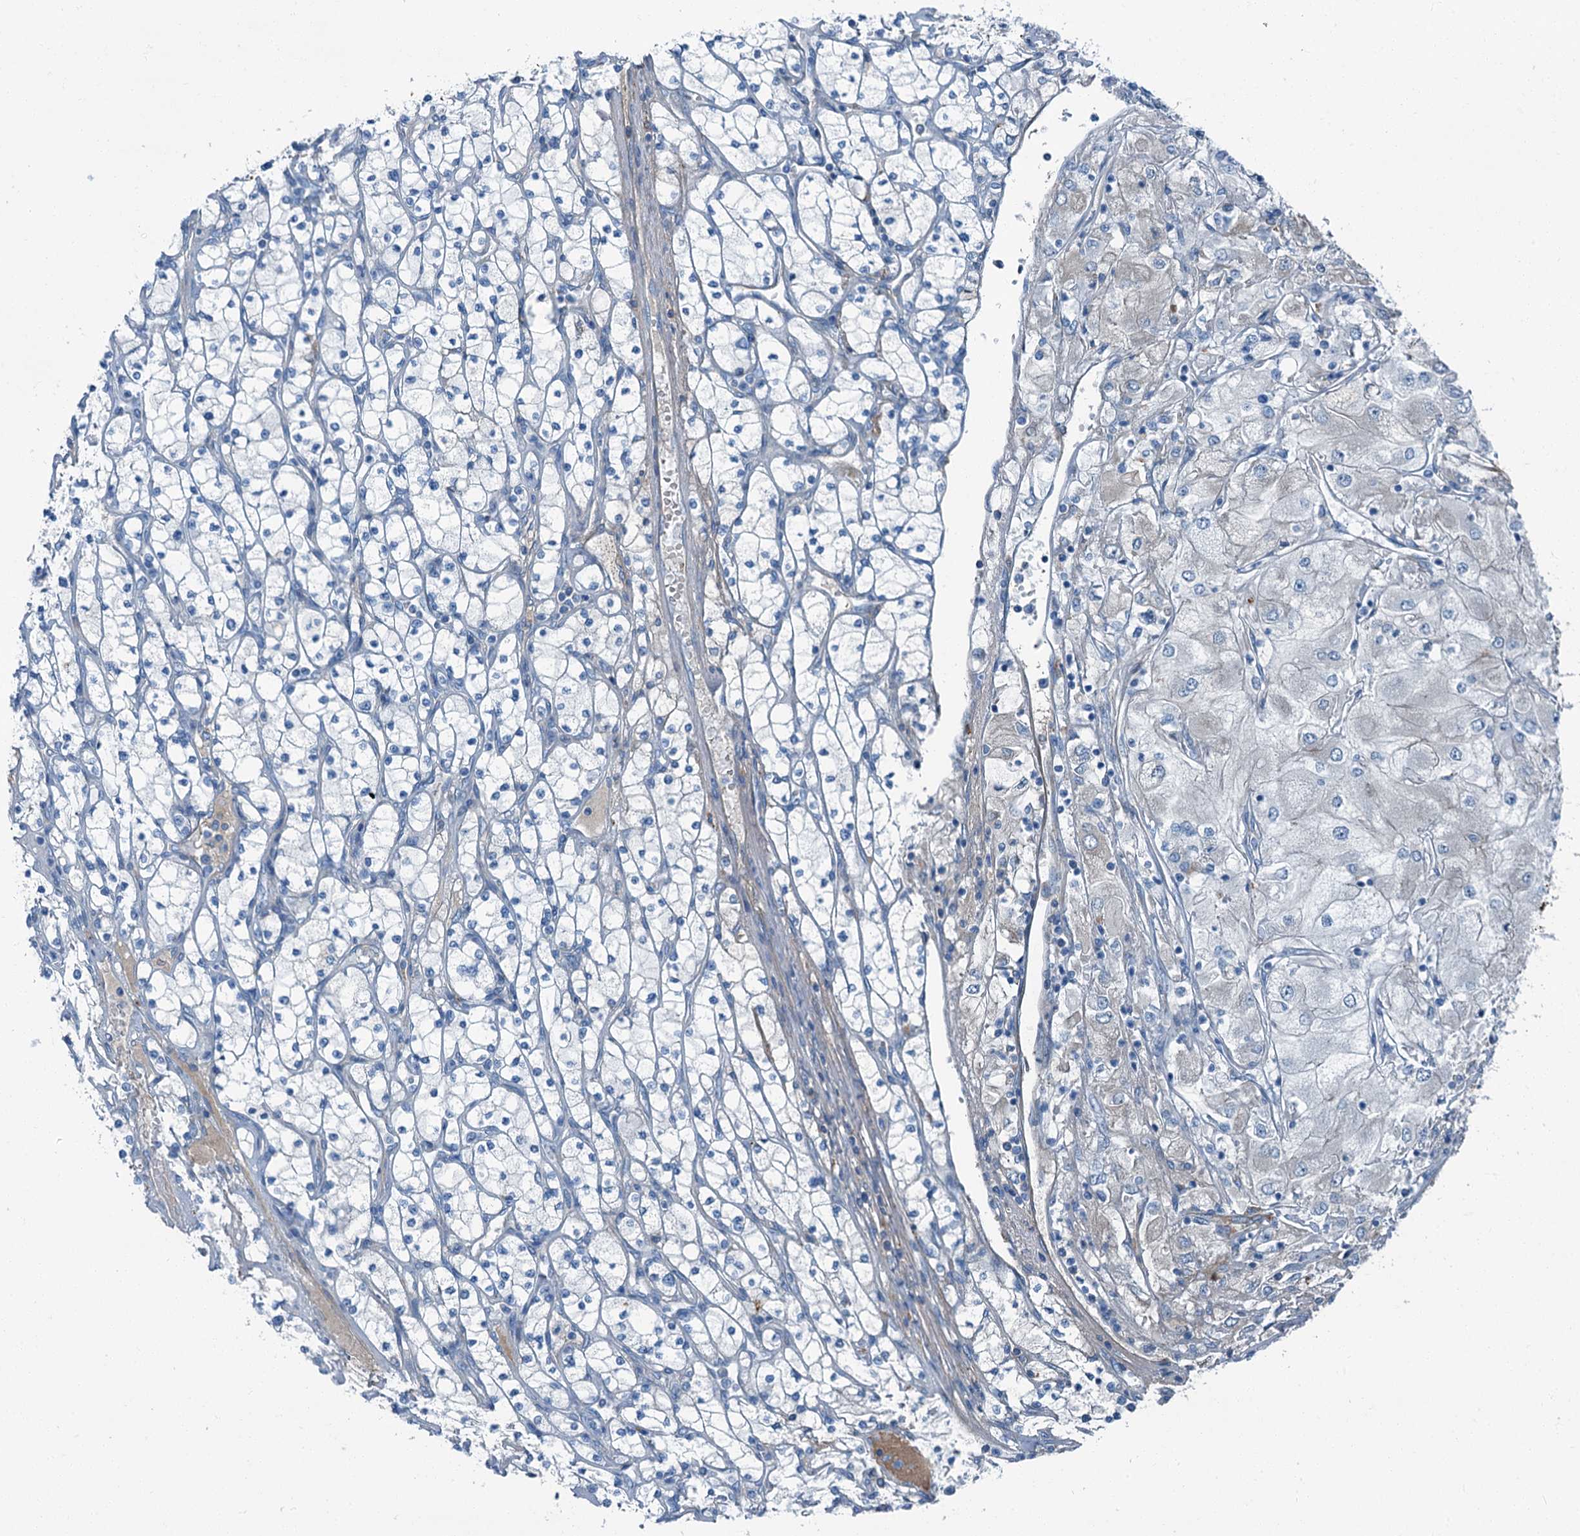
{"staining": {"intensity": "negative", "quantity": "none", "location": "none"}, "tissue": "renal cancer", "cell_type": "Tumor cells", "image_type": "cancer", "snomed": [{"axis": "morphology", "description": "Adenocarcinoma, NOS"}, {"axis": "topography", "description": "Kidney"}], "caption": "There is no significant expression in tumor cells of adenocarcinoma (renal). (DAB (3,3'-diaminobenzidine) IHC with hematoxylin counter stain).", "gene": "AXL", "patient": {"sex": "male", "age": 80}}